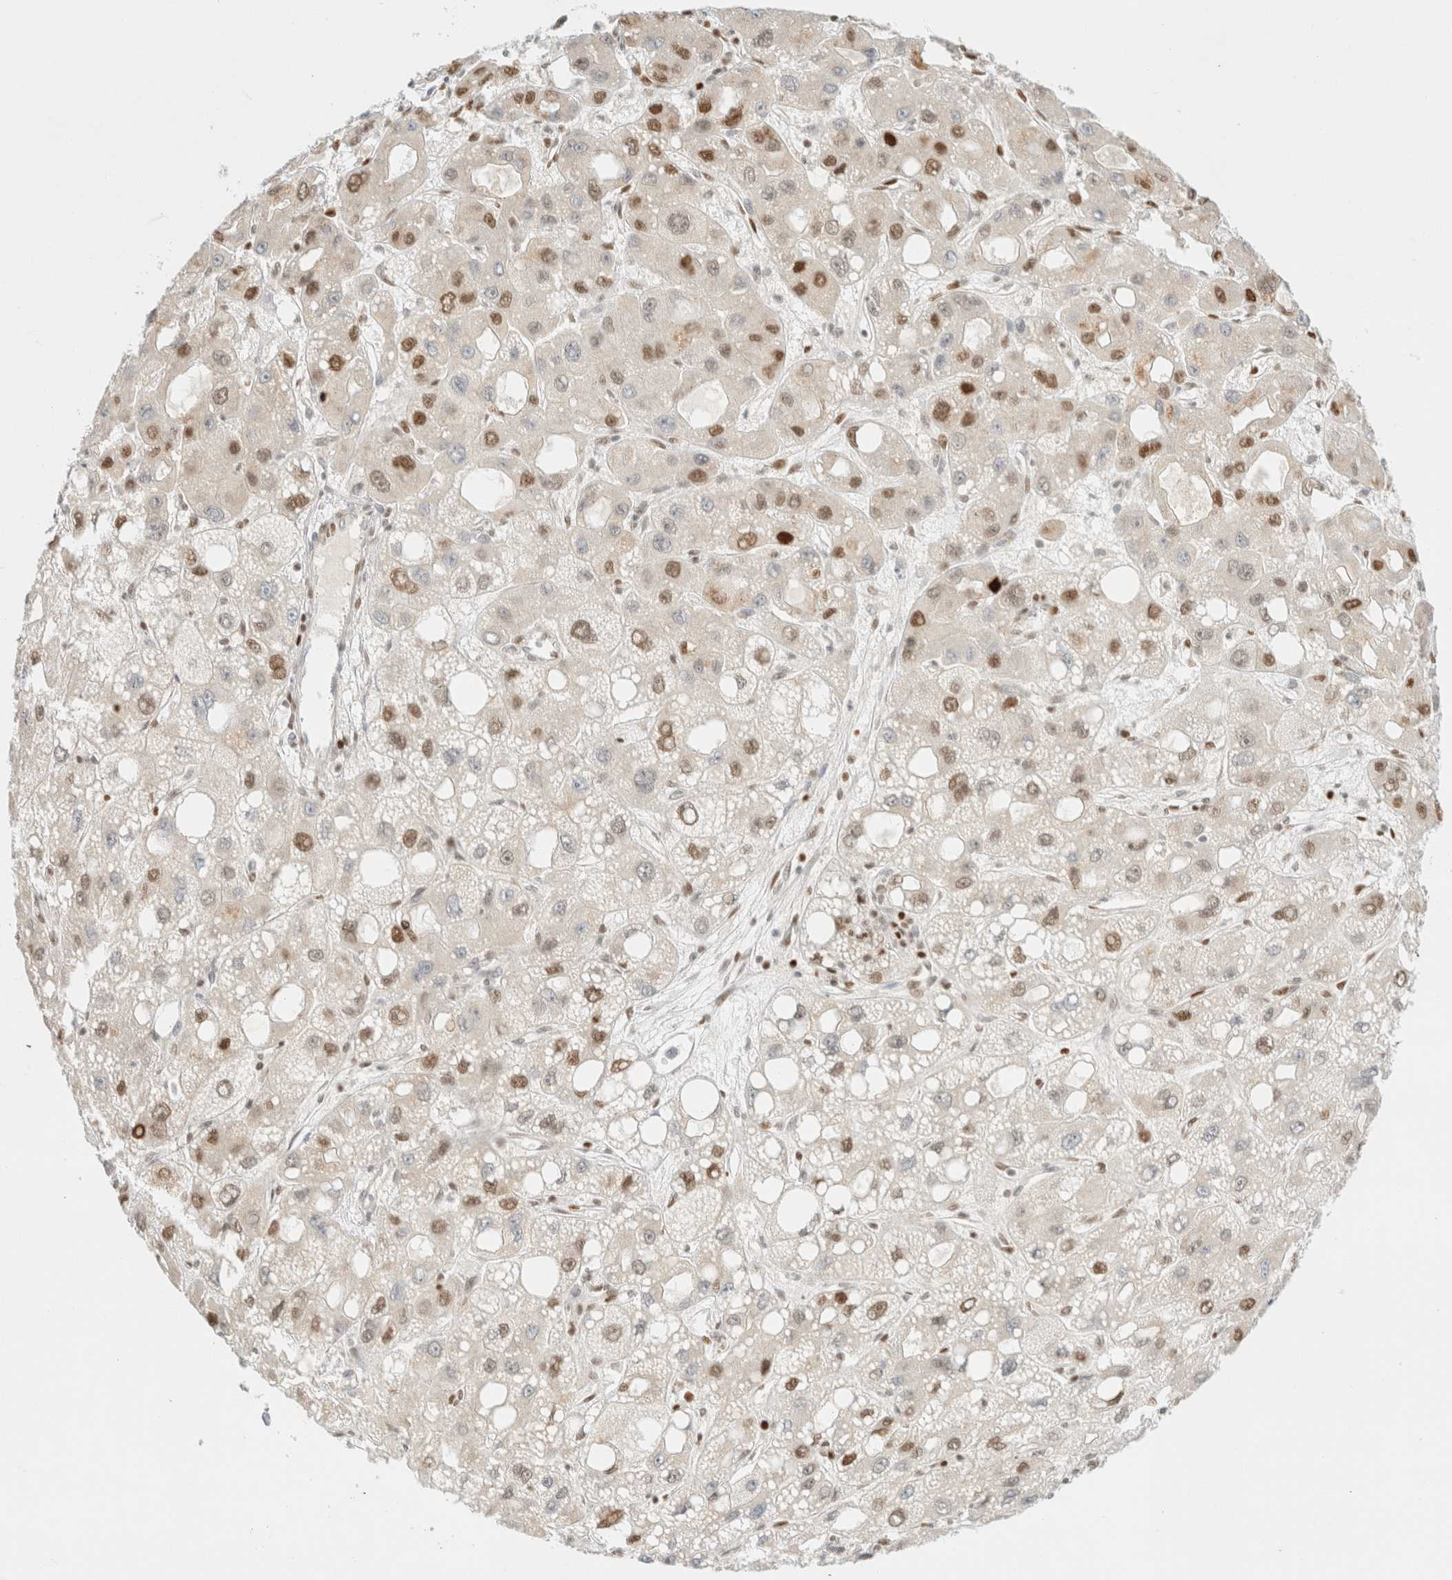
{"staining": {"intensity": "moderate", "quantity": "25%-75%", "location": "nuclear"}, "tissue": "liver cancer", "cell_type": "Tumor cells", "image_type": "cancer", "snomed": [{"axis": "morphology", "description": "Carcinoma, Hepatocellular, NOS"}, {"axis": "topography", "description": "Liver"}], "caption": "Liver cancer (hepatocellular carcinoma) tissue shows moderate nuclear positivity in approximately 25%-75% of tumor cells (DAB = brown stain, brightfield microscopy at high magnification).", "gene": "DDB2", "patient": {"sex": "male", "age": 55}}